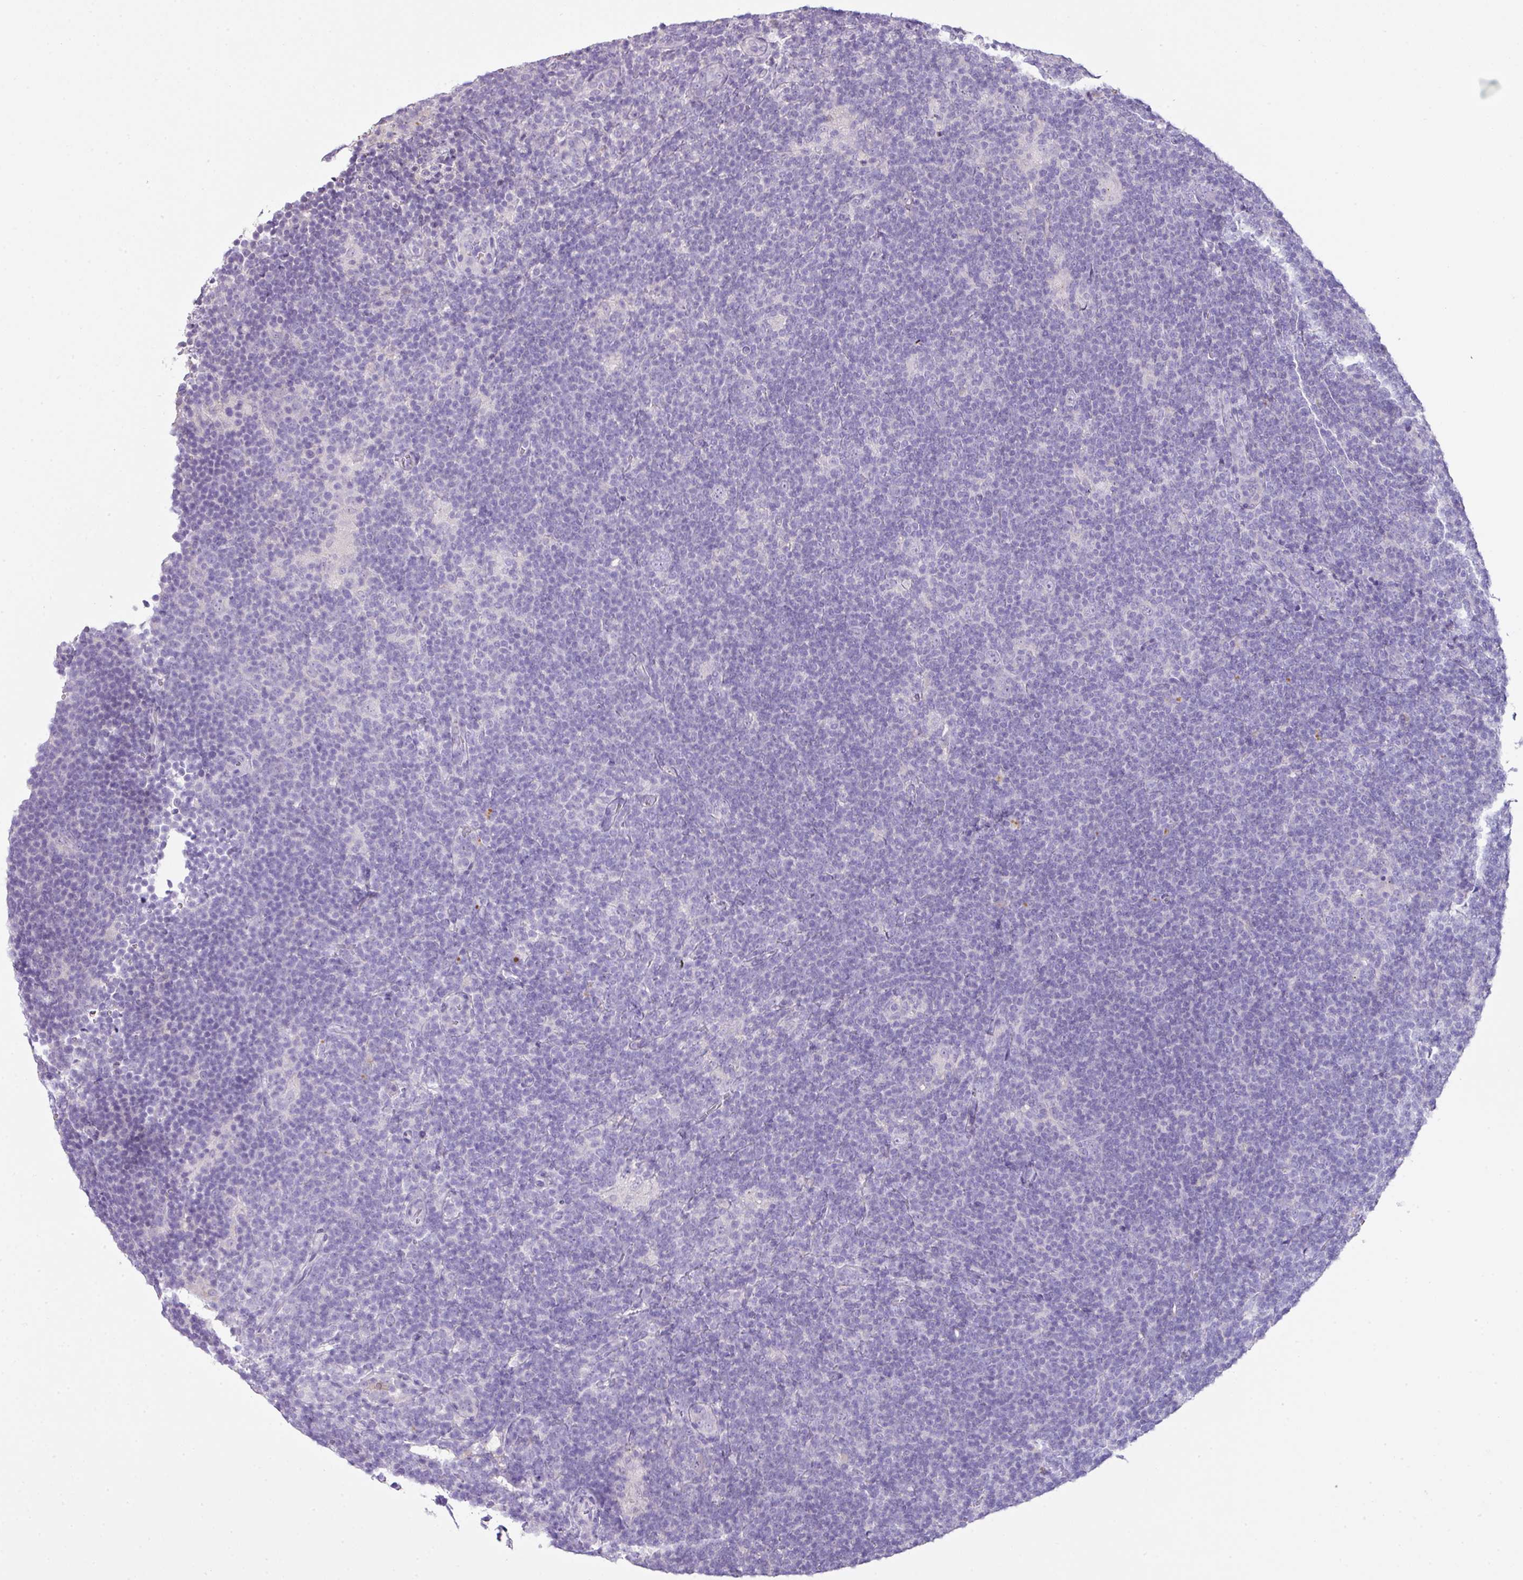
{"staining": {"intensity": "negative", "quantity": "none", "location": "none"}, "tissue": "lymphoma", "cell_type": "Tumor cells", "image_type": "cancer", "snomed": [{"axis": "morphology", "description": "Hodgkin's disease, NOS"}, {"axis": "topography", "description": "Lymph node"}], "caption": "Lymphoma was stained to show a protein in brown. There is no significant staining in tumor cells.", "gene": "OR6C6", "patient": {"sex": "female", "age": 57}}